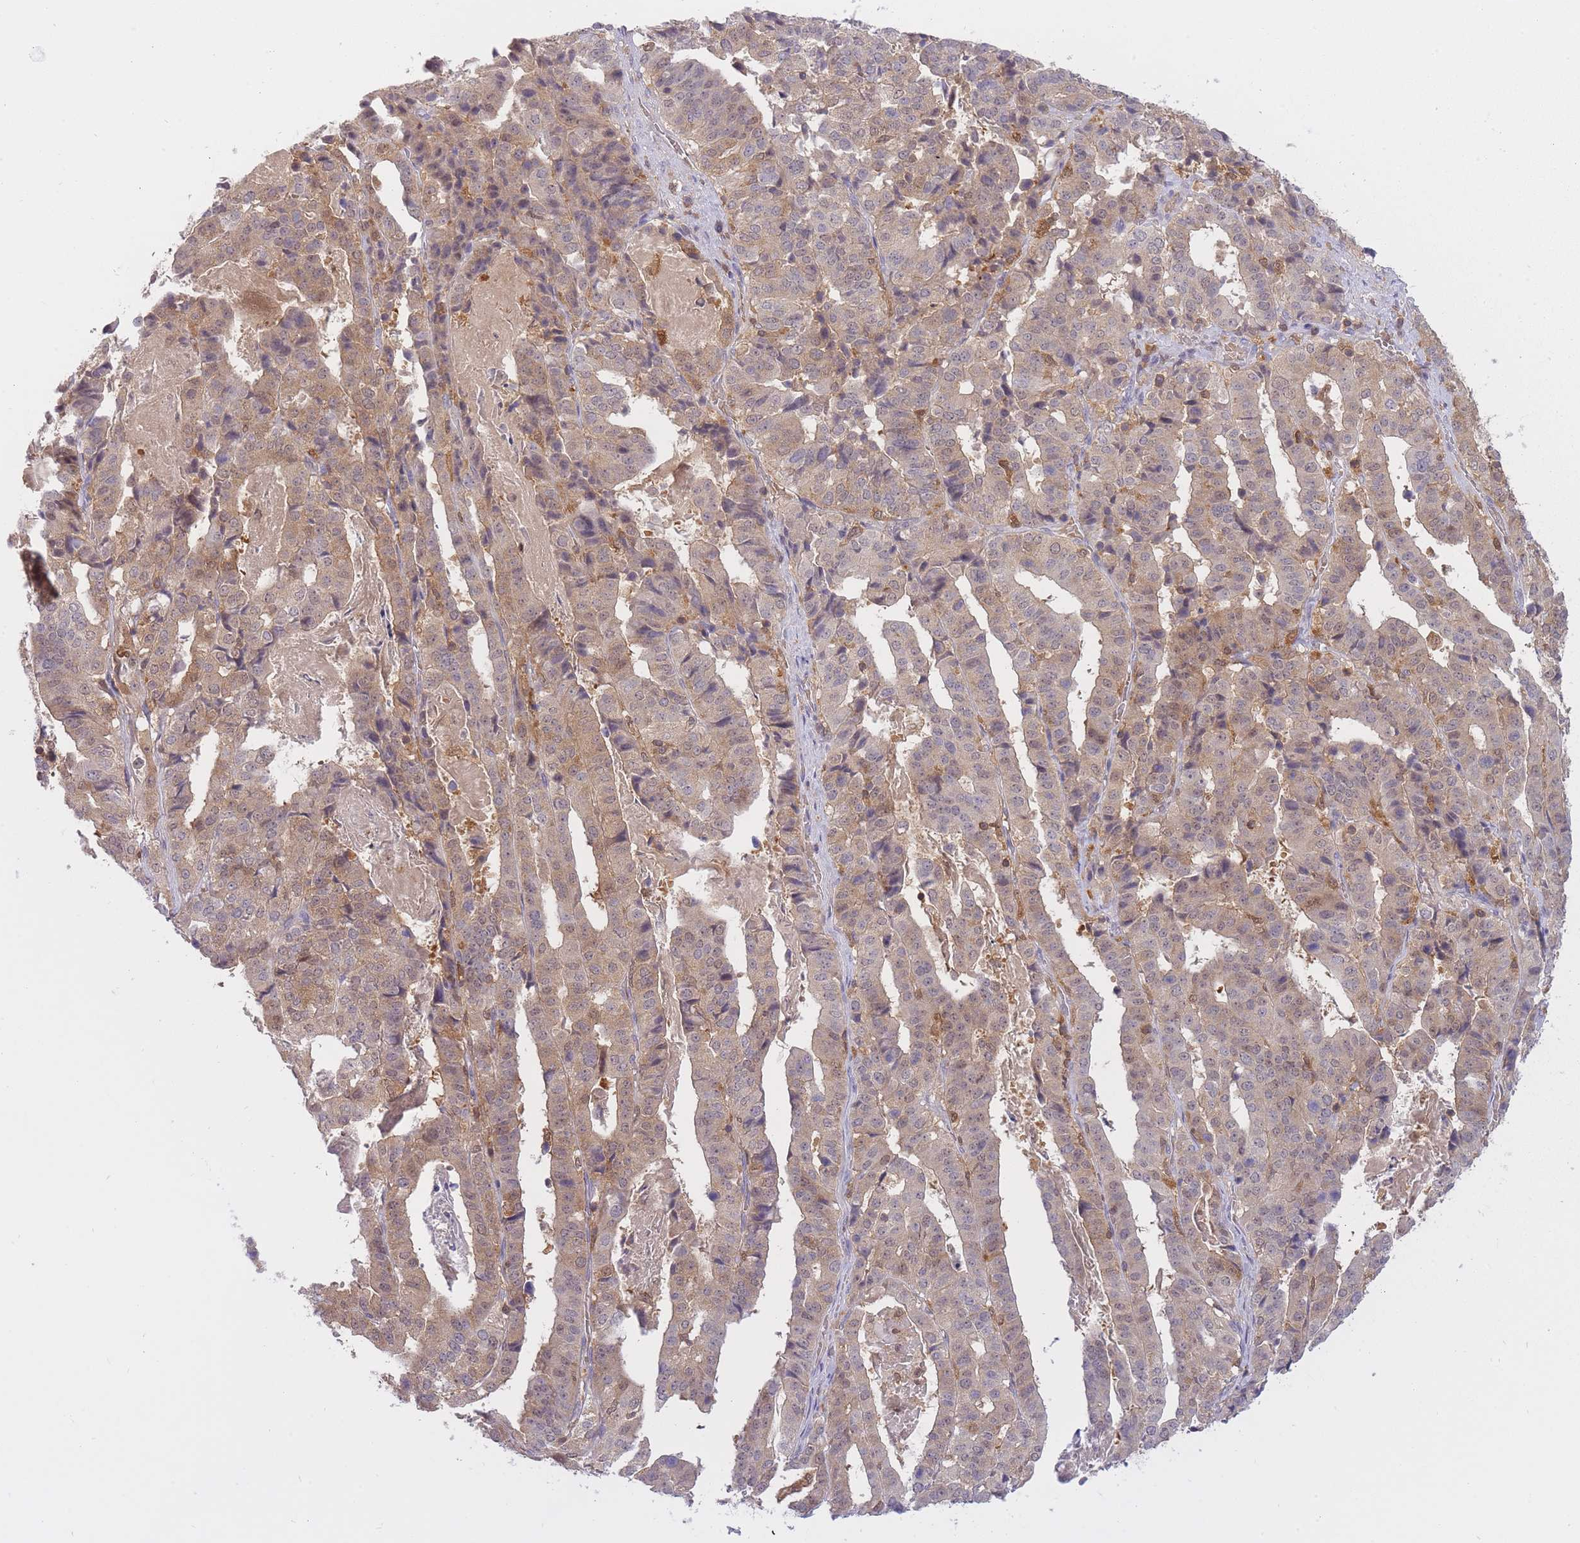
{"staining": {"intensity": "moderate", "quantity": "25%-75%", "location": "cytoplasmic/membranous,nuclear"}, "tissue": "stomach cancer", "cell_type": "Tumor cells", "image_type": "cancer", "snomed": [{"axis": "morphology", "description": "Adenocarcinoma, NOS"}, {"axis": "topography", "description": "Stomach"}], "caption": "The photomicrograph shows immunohistochemical staining of stomach adenocarcinoma. There is moderate cytoplasmic/membranous and nuclear expression is appreciated in approximately 25%-75% of tumor cells.", "gene": "CXorf38", "patient": {"sex": "male", "age": 48}}